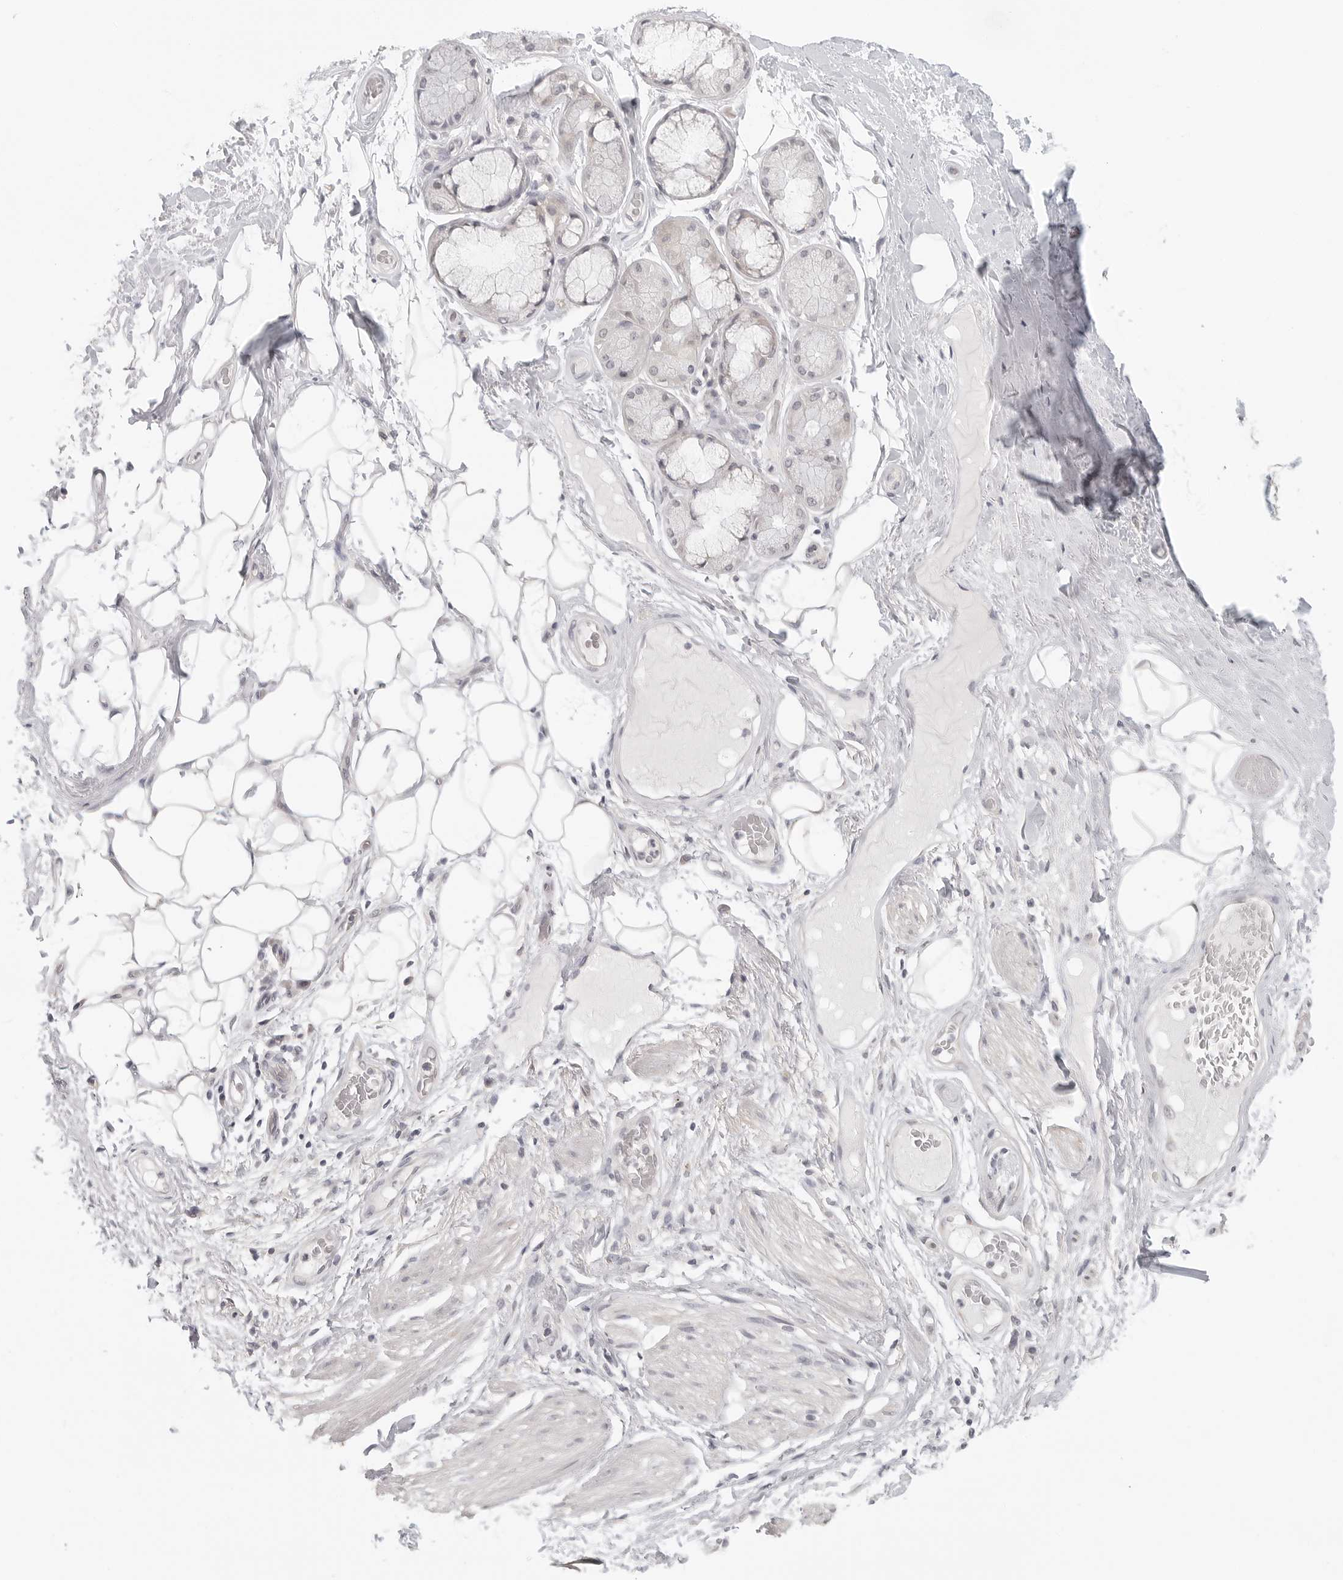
{"staining": {"intensity": "negative", "quantity": "none", "location": "none"}, "tissue": "adipose tissue", "cell_type": "Adipocytes", "image_type": "normal", "snomed": [{"axis": "morphology", "description": "Normal tissue, NOS"}, {"axis": "topography", "description": "Bronchus"}], "caption": "High magnification brightfield microscopy of unremarkable adipose tissue stained with DAB (brown) and counterstained with hematoxylin (blue): adipocytes show no significant positivity.", "gene": "KLK11", "patient": {"sex": "male", "age": 66}}